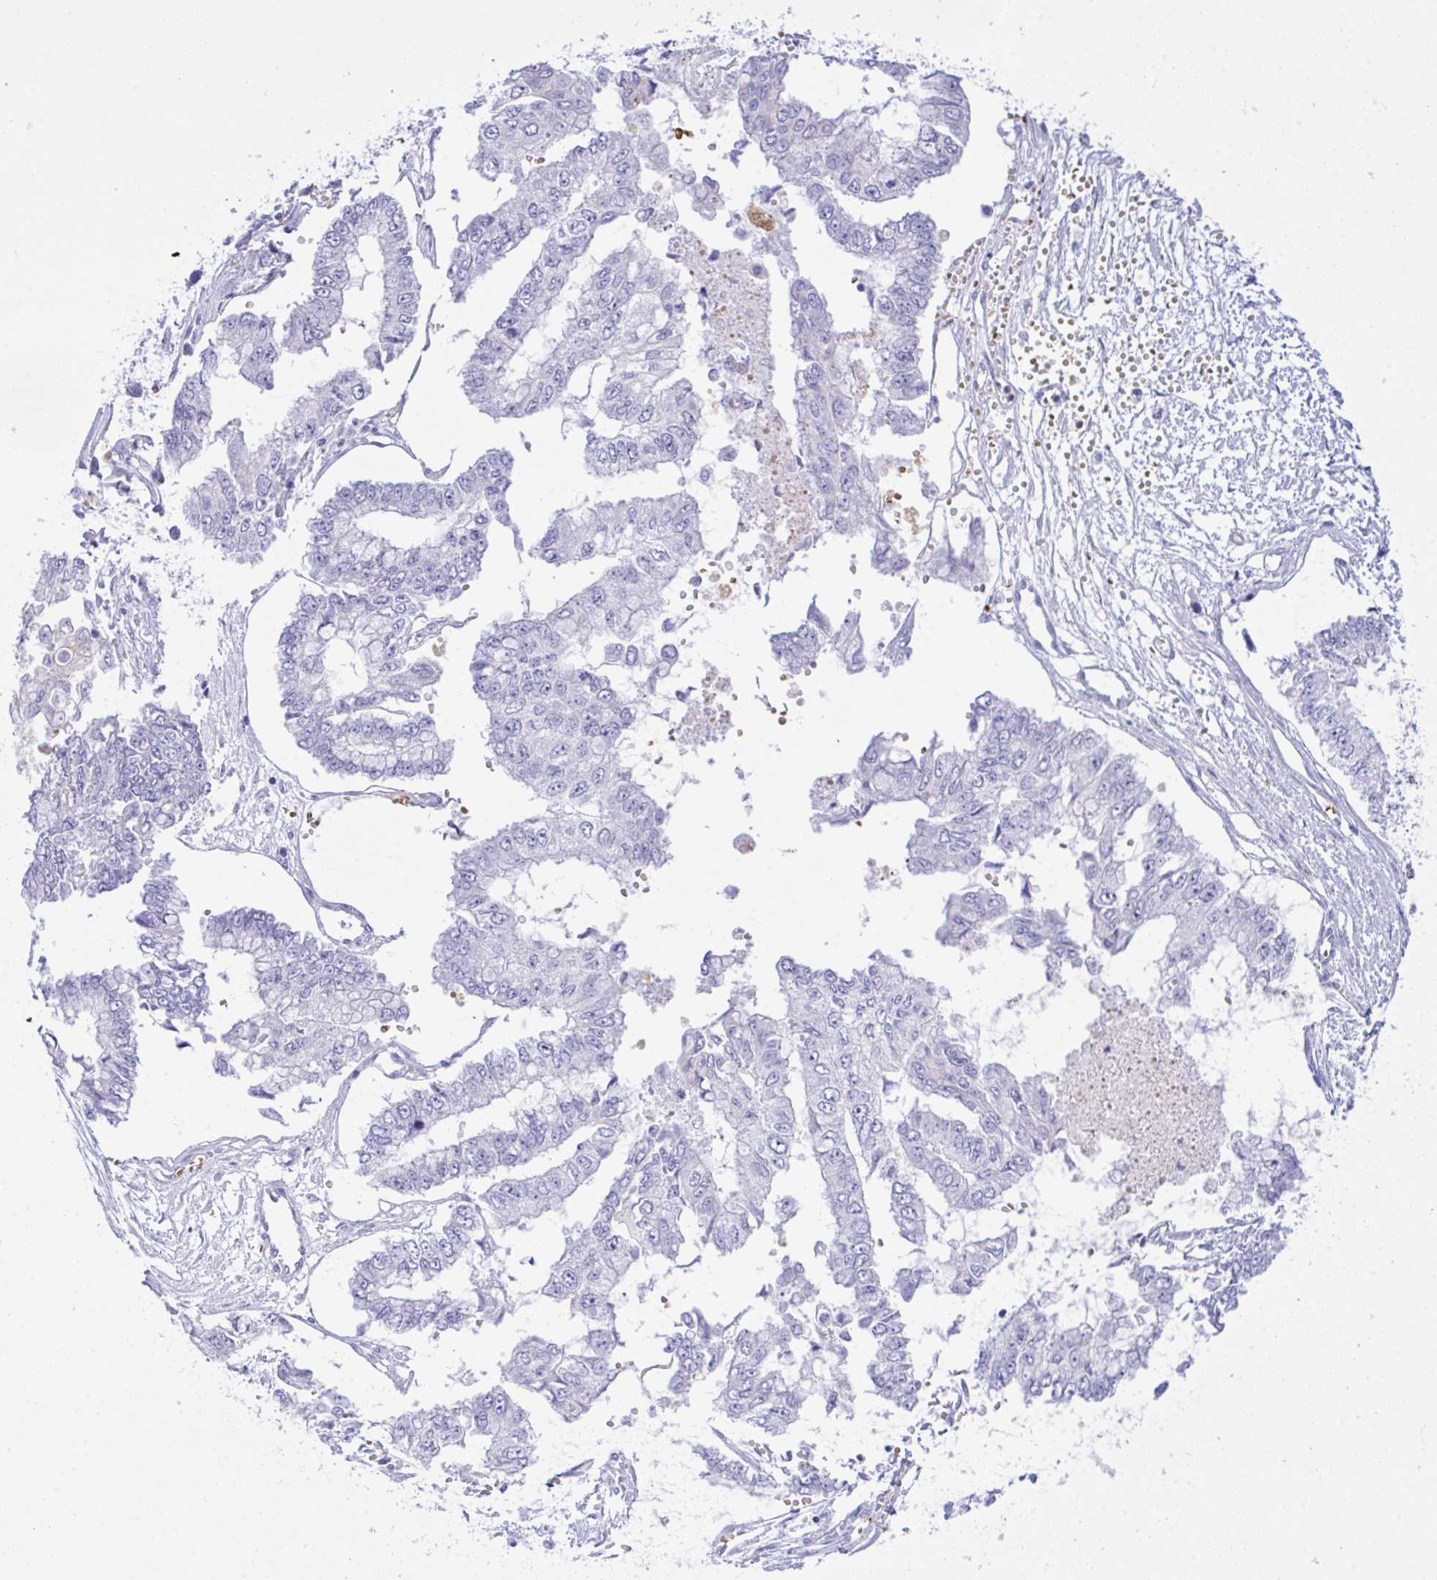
{"staining": {"intensity": "negative", "quantity": "none", "location": "none"}, "tissue": "ovarian cancer", "cell_type": "Tumor cells", "image_type": "cancer", "snomed": [{"axis": "morphology", "description": "Cystadenocarcinoma, mucinous, NOS"}, {"axis": "topography", "description": "Ovary"}], "caption": "This is an immunohistochemistry photomicrograph of ovarian cancer (mucinous cystadenocarcinoma). There is no positivity in tumor cells.", "gene": "ZNF221", "patient": {"sex": "female", "age": 72}}